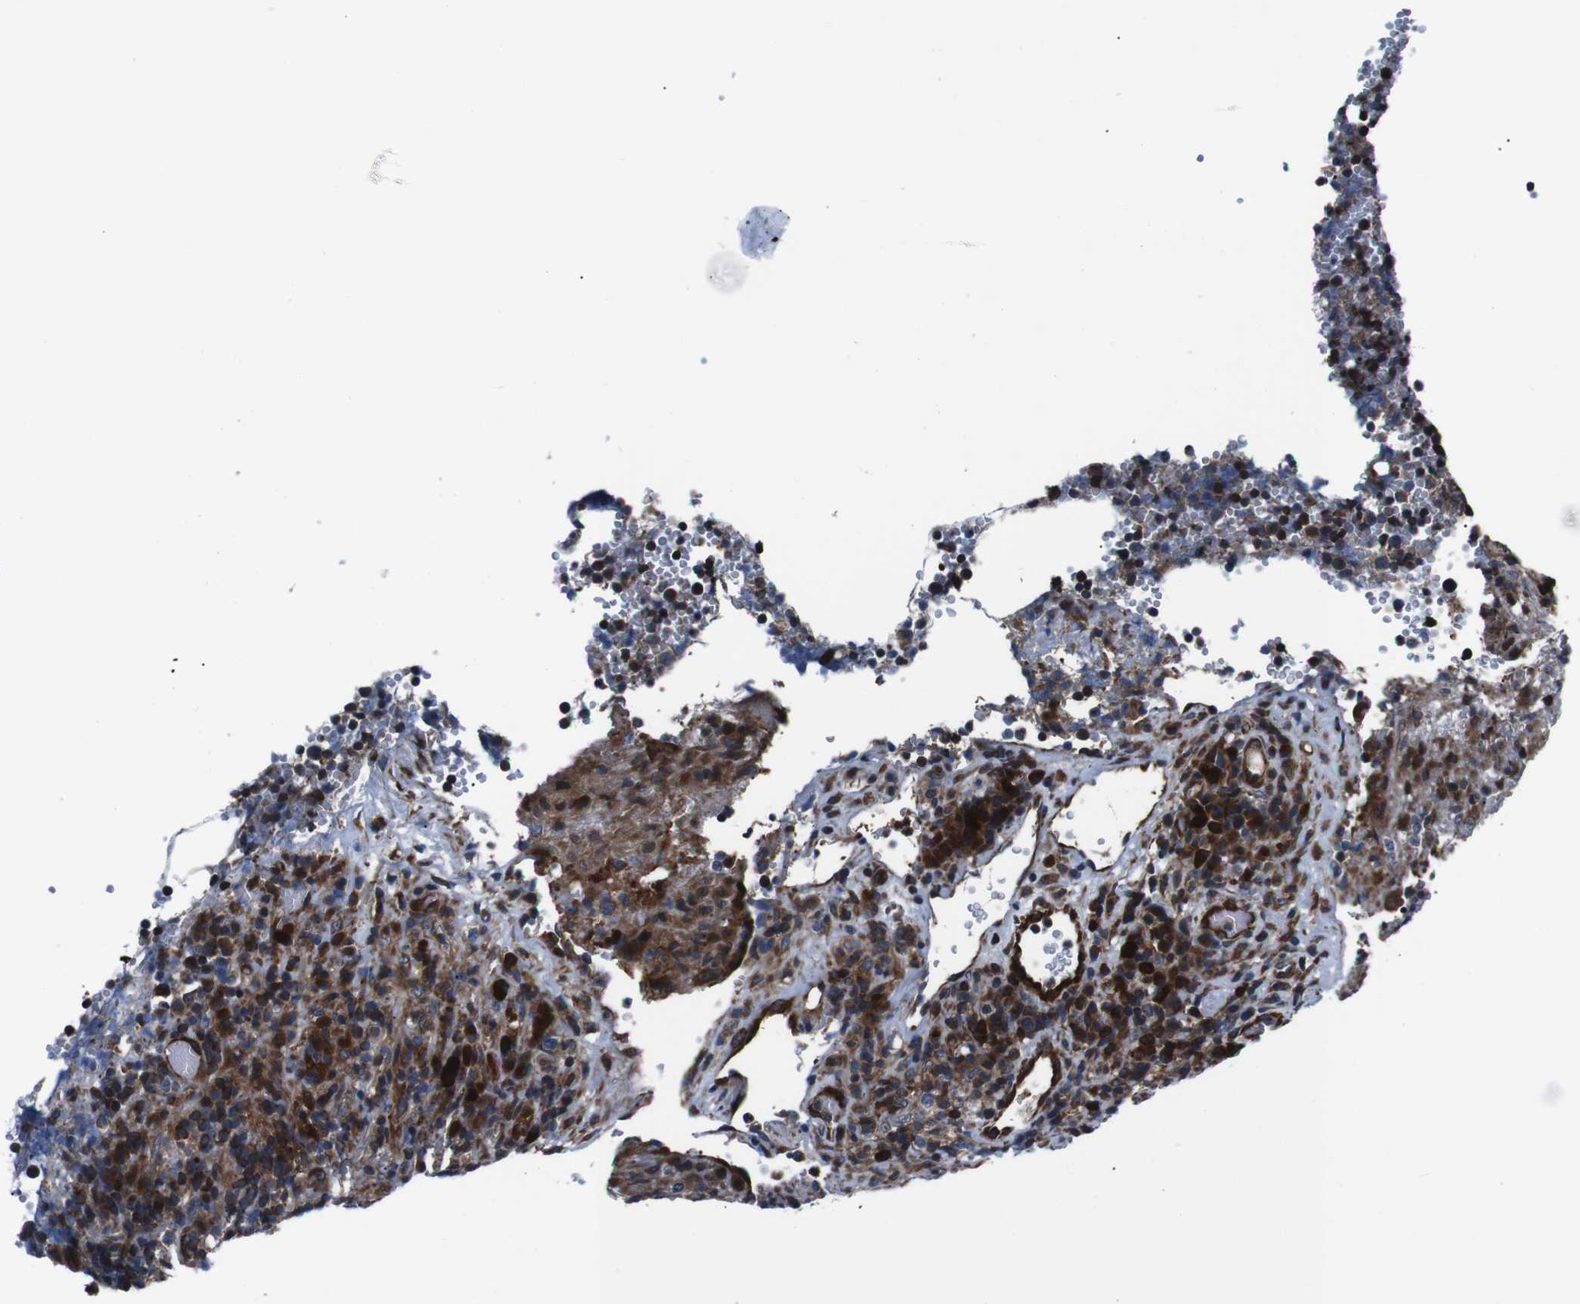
{"staining": {"intensity": "strong", "quantity": ">75%", "location": "cytoplasmic/membranous"}, "tissue": "lymphoma", "cell_type": "Tumor cells", "image_type": "cancer", "snomed": [{"axis": "morphology", "description": "Malignant lymphoma, non-Hodgkin's type, High grade"}, {"axis": "topography", "description": "Lymph node"}], "caption": "Brown immunohistochemical staining in malignant lymphoma, non-Hodgkin's type (high-grade) demonstrates strong cytoplasmic/membranous staining in approximately >75% of tumor cells. (DAB (3,3'-diaminobenzidine) IHC, brown staining for protein, blue staining for nuclei).", "gene": "EIF4A2", "patient": {"sex": "female", "age": 76}}